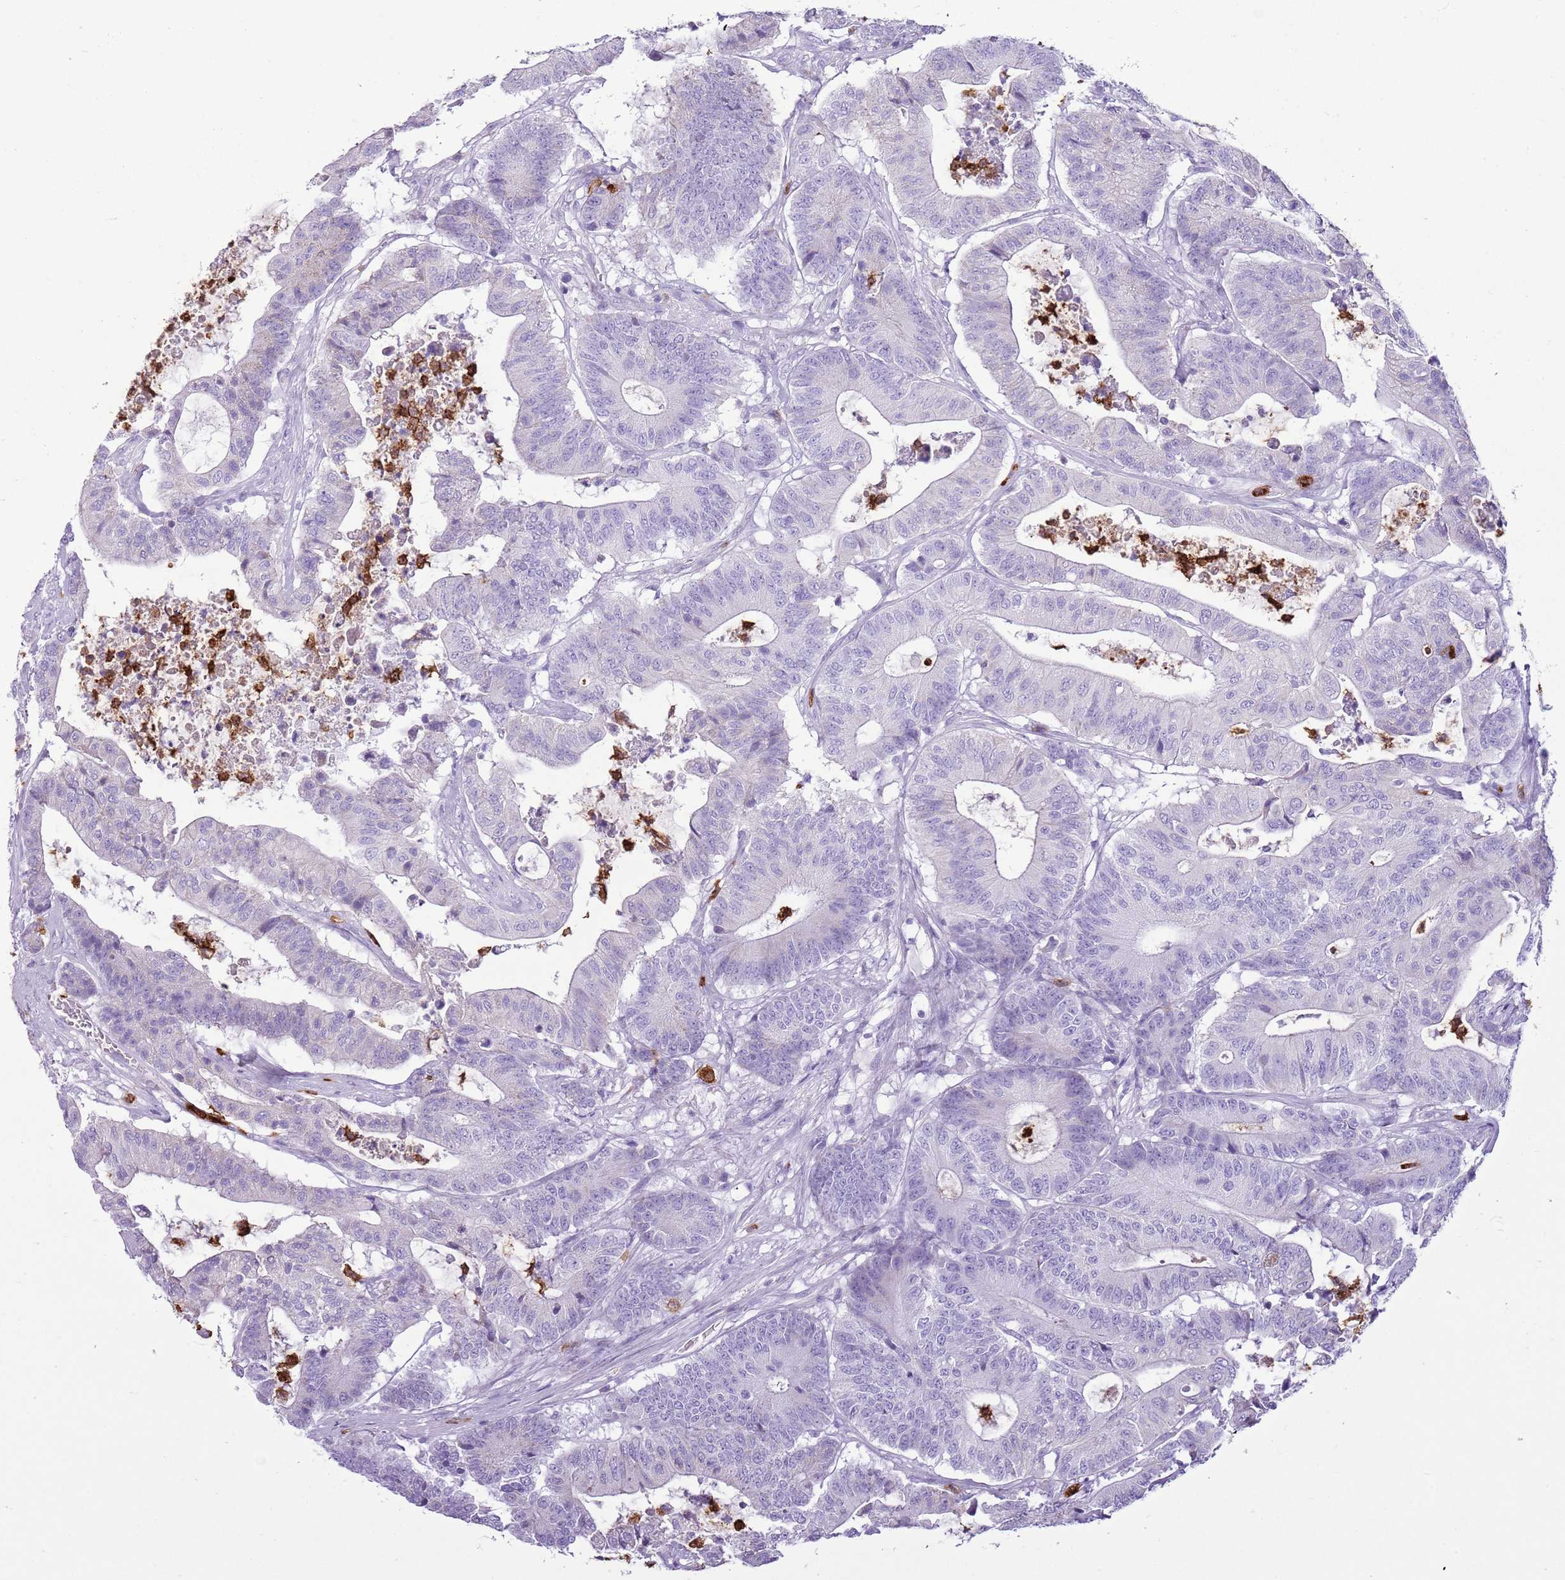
{"staining": {"intensity": "negative", "quantity": "none", "location": "none"}, "tissue": "colorectal cancer", "cell_type": "Tumor cells", "image_type": "cancer", "snomed": [{"axis": "morphology", "description": "Adenocarcinoma, NOS"}, {"axis": "topography", "description": "Colon"}], "caption": "An IHC micrograph of colorectal adenocarcinoma is shown. There is no staining in tumor cells of colorectal adenocarcinoma.", "gene": "CD177", "patient": {"sex": "female", "age": 84}}